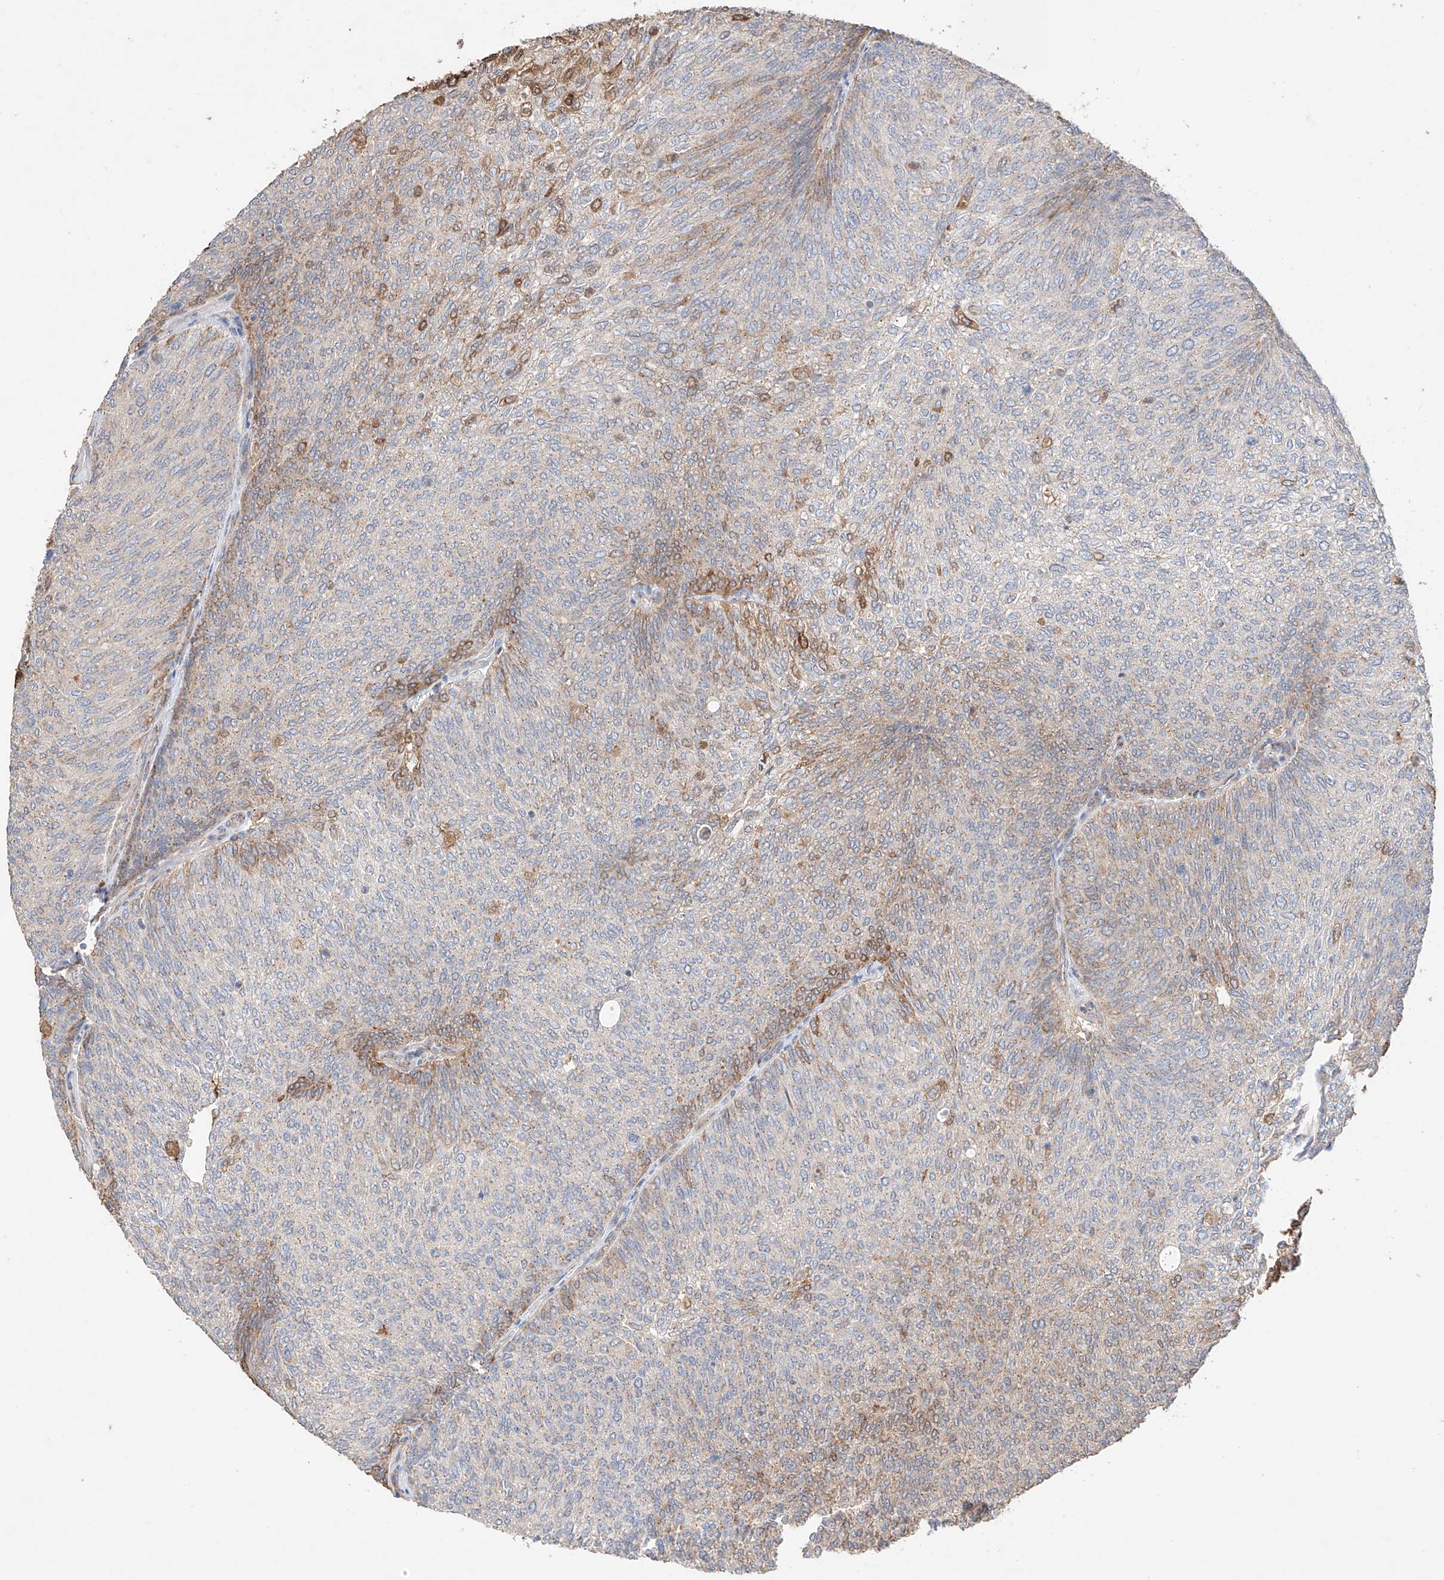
{"staining": {"intensity": "moderate", "quantity": "<25%", "location": "cytoplasmic/membranous"}, "tissue": "urothelial cancer", "cell_type": "Tumor cells", "image_type": "cancer", "snomed": [{"axis": "morphology", "description": "Urothelial carcinoma, Low grade"}, {"axis": "topography", "description": "Urinary bladder"}], "caption": "A brown stain shows moderate cytoplasmic/membranous expression of a protein in human urothelial cancer tumor cells.", "gene": "MOSPD1", "patient": {"sex": "female", "age": 79}}